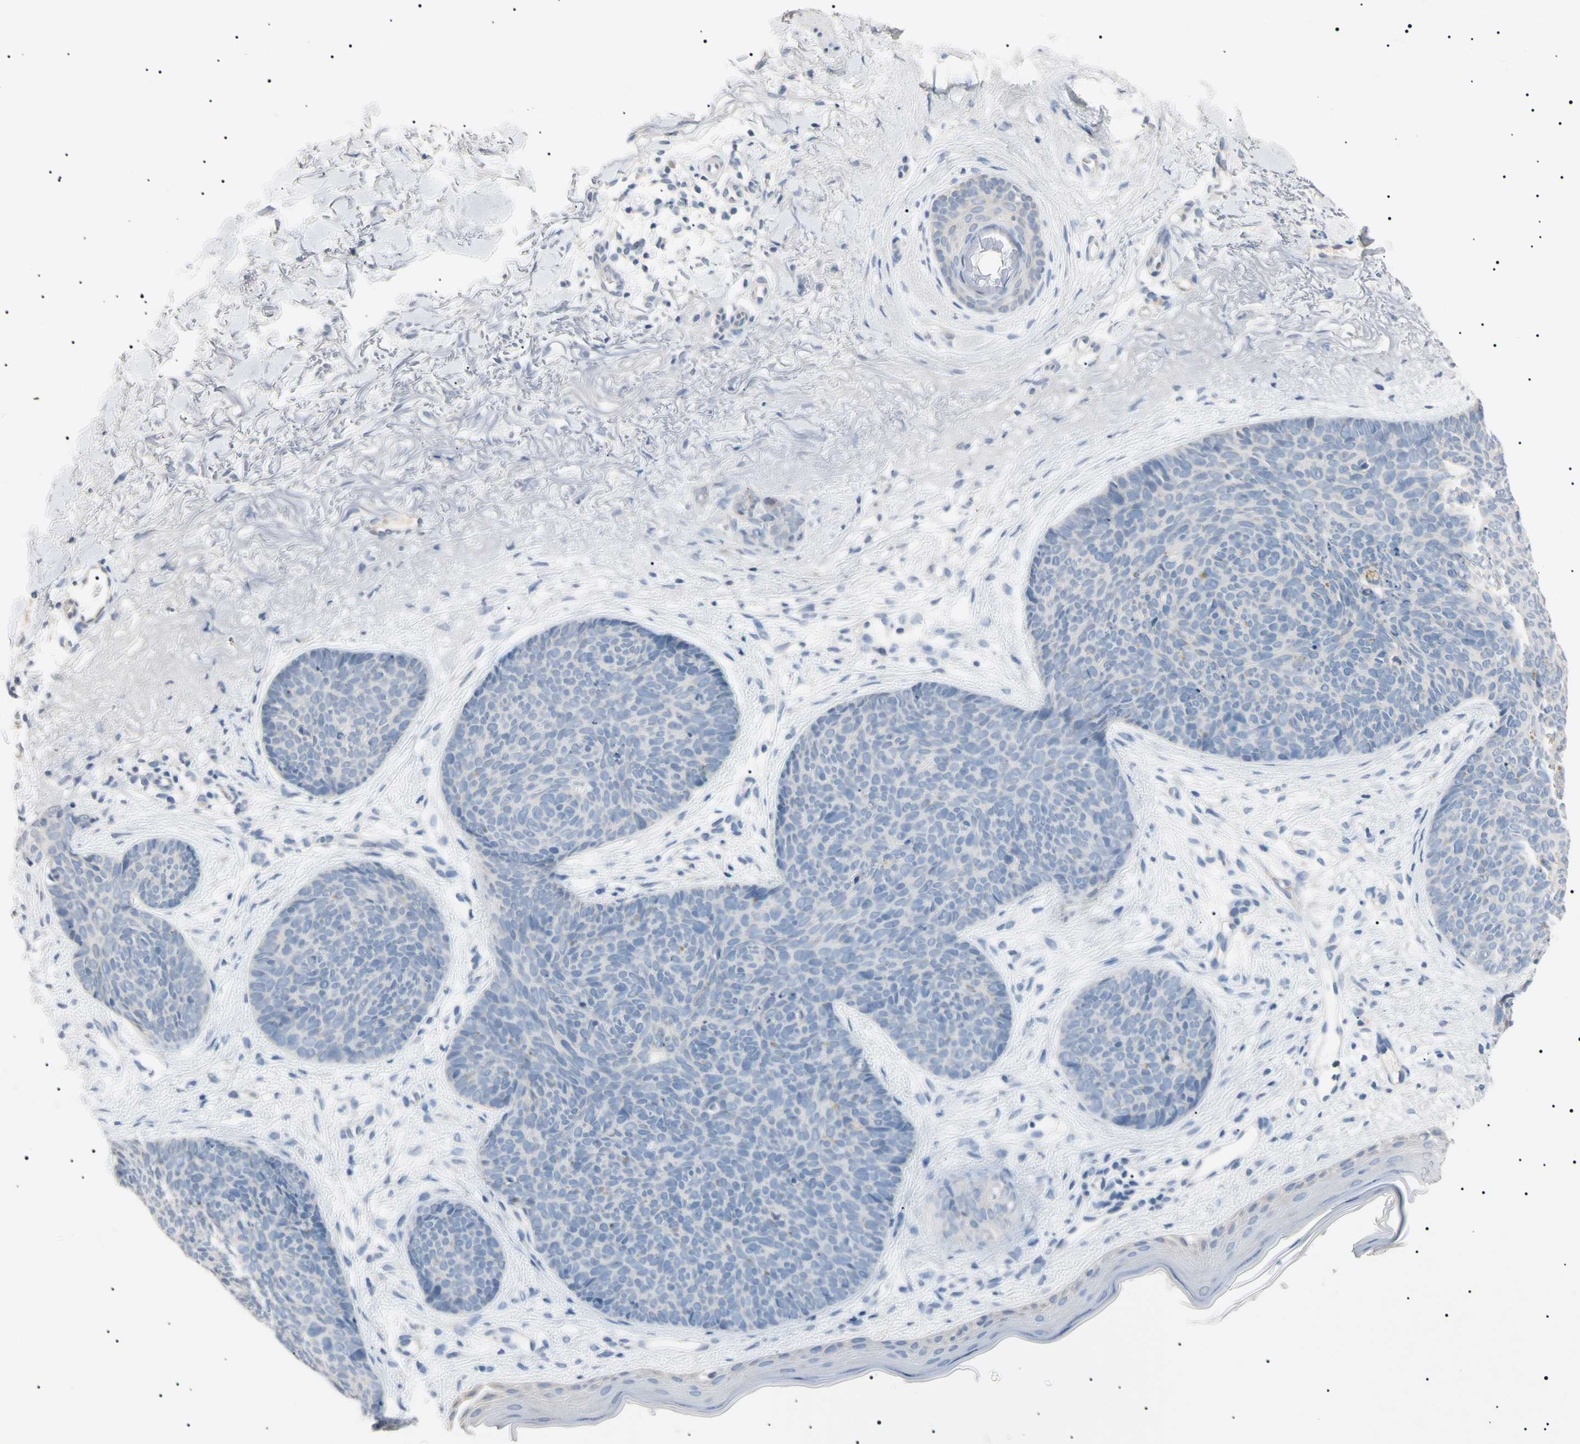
{"staining": {"intensity": "negative", "quantity": "none", "location": "none"}, "tissue": "skin cancer", "cell_type": "Tumor cells", "image_type": "cancer", "snomed": [{"axis": "morphology", "description": "Normal tissue, NOS"}, {"axis": "morphology", "description": "Basal cell carcinoma"}, {"axis": "topography", "description": "Skin"}], "caption": "Immunohistochemistry (IHC) micrograph of human basal cell carcinoma (skin) stained for a protein (brown), which reveals no expression in tumor cells. (DAB (3,3'-diaminobenzidine) IHC visualized using brightfield microscopy, high magnification).", "gene": "CGB3", "patient": {"sex": "female", "age": 70}}